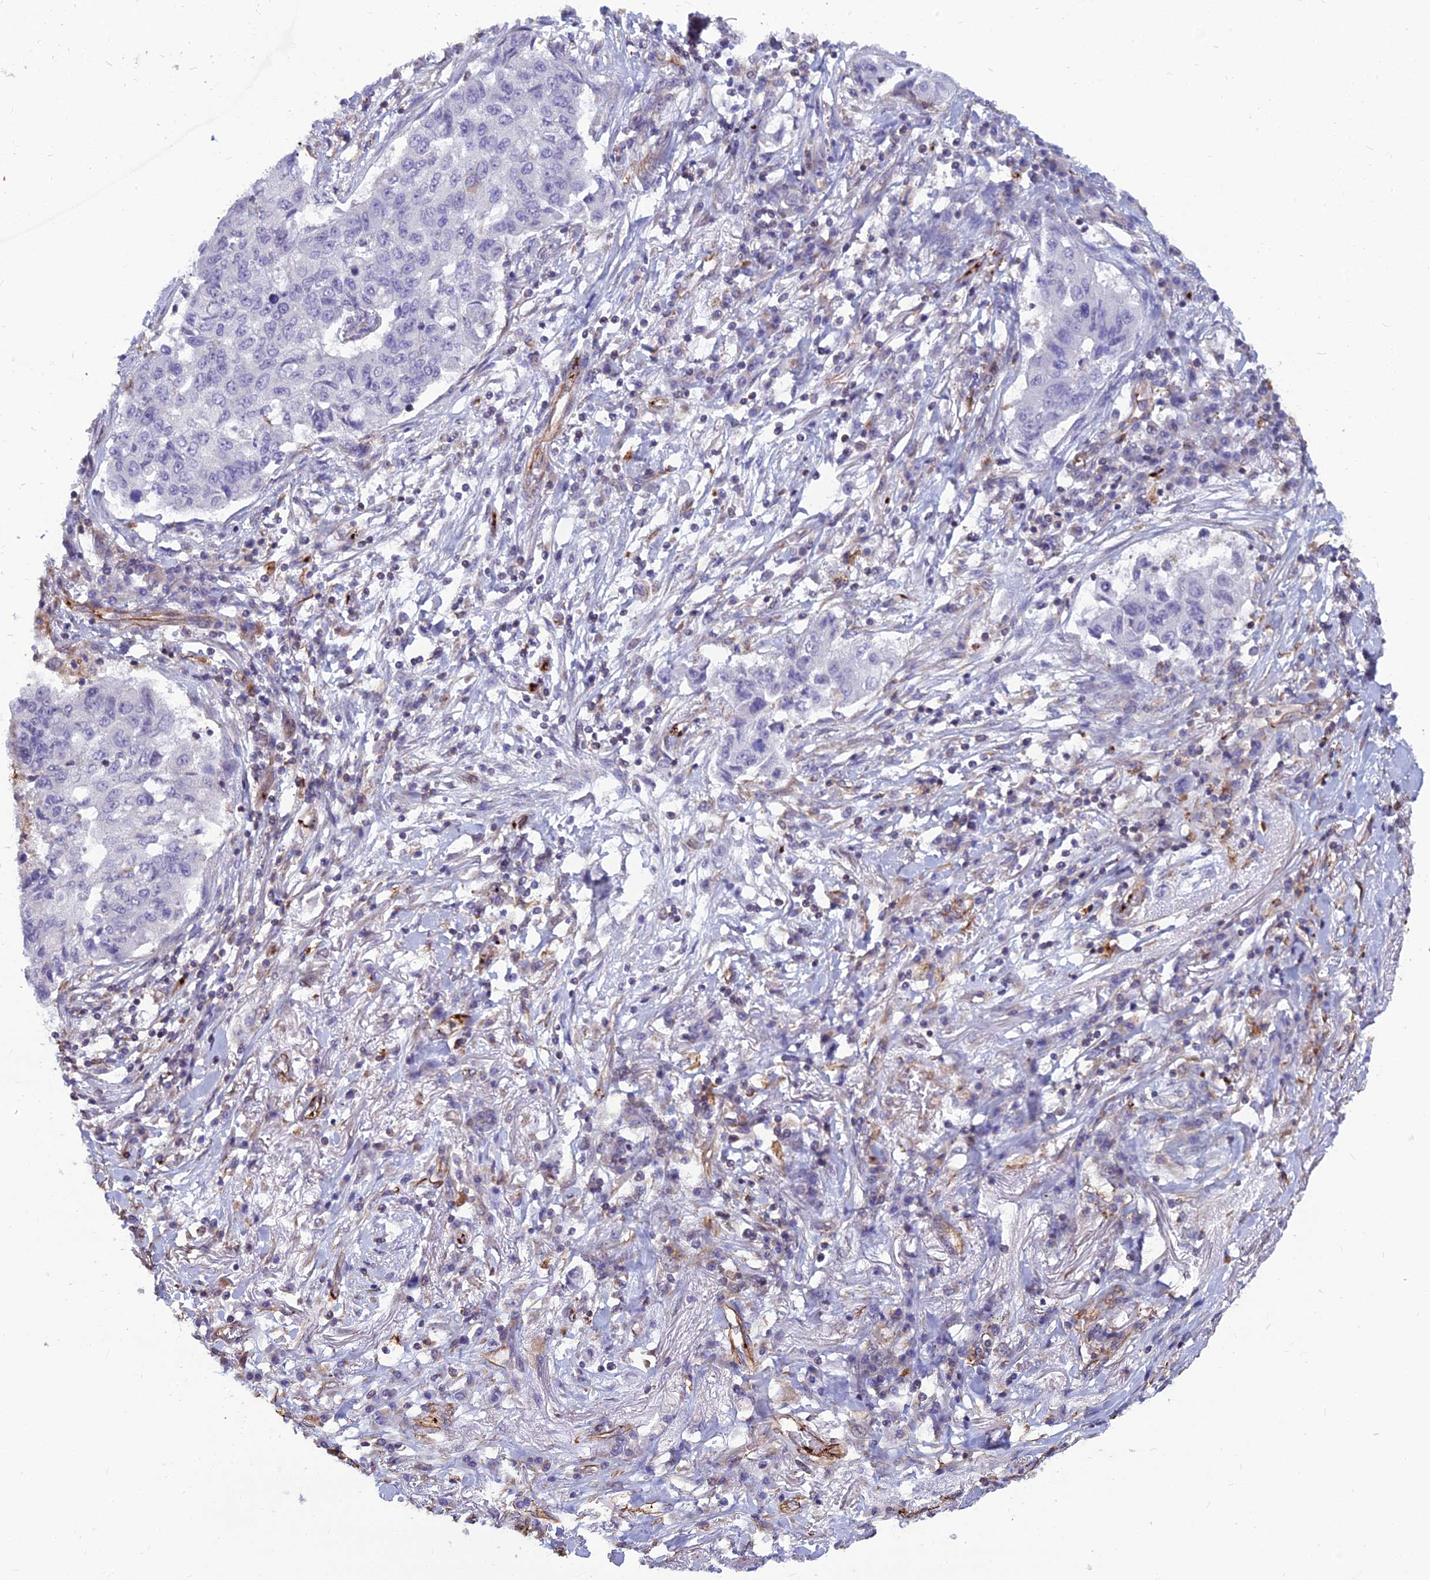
{"staining": {"intensity": "negative", "quantity": "none", "location": "none"}, "tissue": "lung cancer", "cell_type": "Tumor cells", "image_type": "cancer", "snomed": [{"axis": "morphology", "description": "Squamous cell carcinoma, NOS"}, {"axis": "topography", "description": "Lung"}], "caption": "There is no significant positivity in tumor cells of lung cancer.", "gene": "PSMD11", "patient": {"sex": "male", "age": 74}}